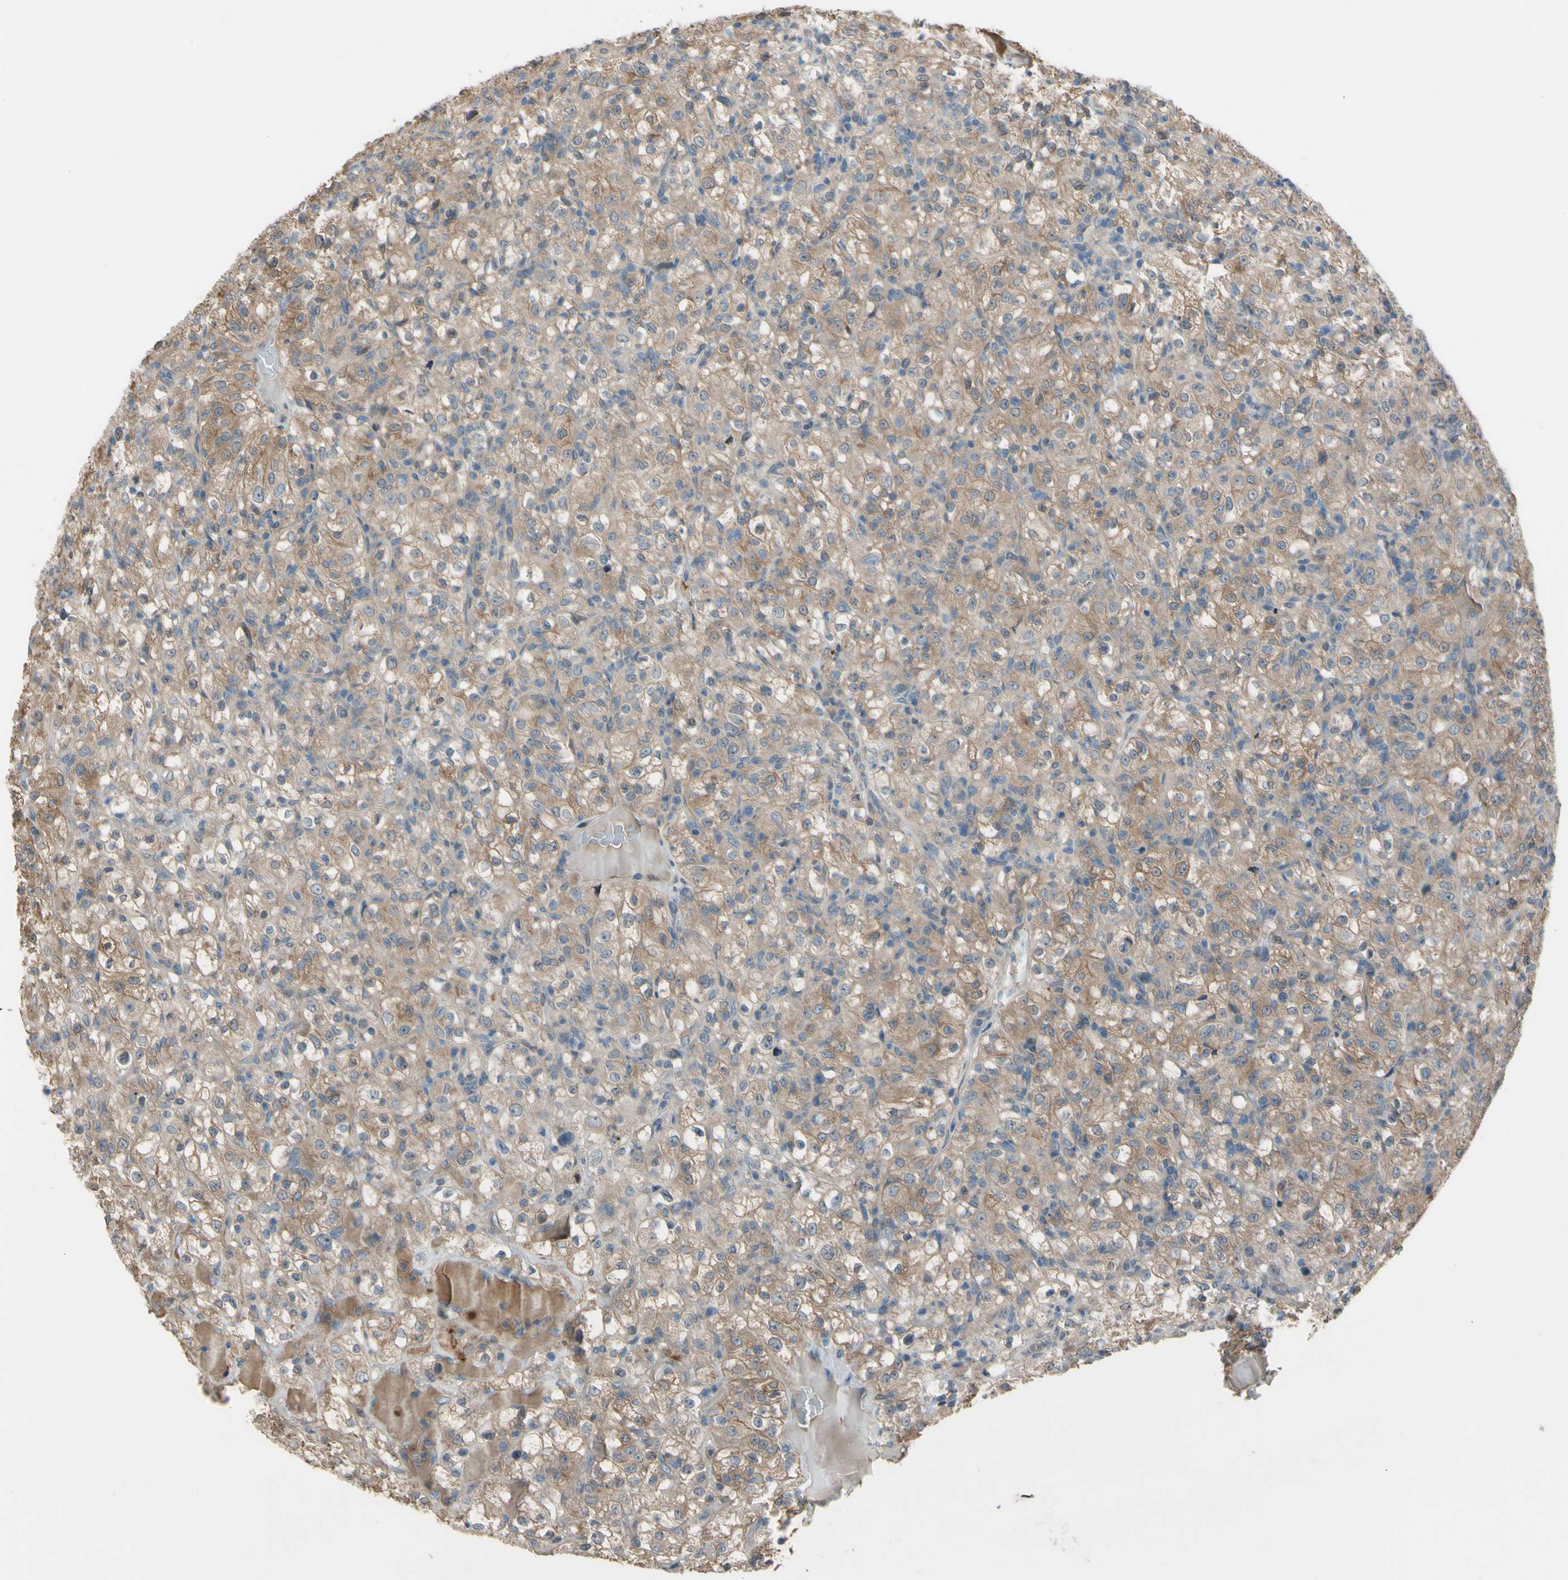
{"staining": {"intensity": "moderate", "quantity": ">75%", "location": "cytoplasmic/membranous"}, "tissue": "renal cancer", "cell_type": "Tumor cells", "image_type": "cancer", "snomed": [{"axis": "morphology", "description": "Normal tissue, NOS"}, {"axis": "morphology", "description": "Adenocarcinoma, NOS"}, {"axis": "topography", "description": "Kidney"}], "caption": "Immunohistochemistry (IHC) (DAB) staining of adenocarcinoma (renal) shows moderate cytoplasmic/membranous protein positivity in approximately >75% of tumor cells. The protein is stained brown, and the nuclei are stained in blue (DAB (3,3'-diaminobenzidine) IHC with brightfield microscopy, high magnification).", "gene": "AFP", "patient": {"sex": "female", "age": 72}}